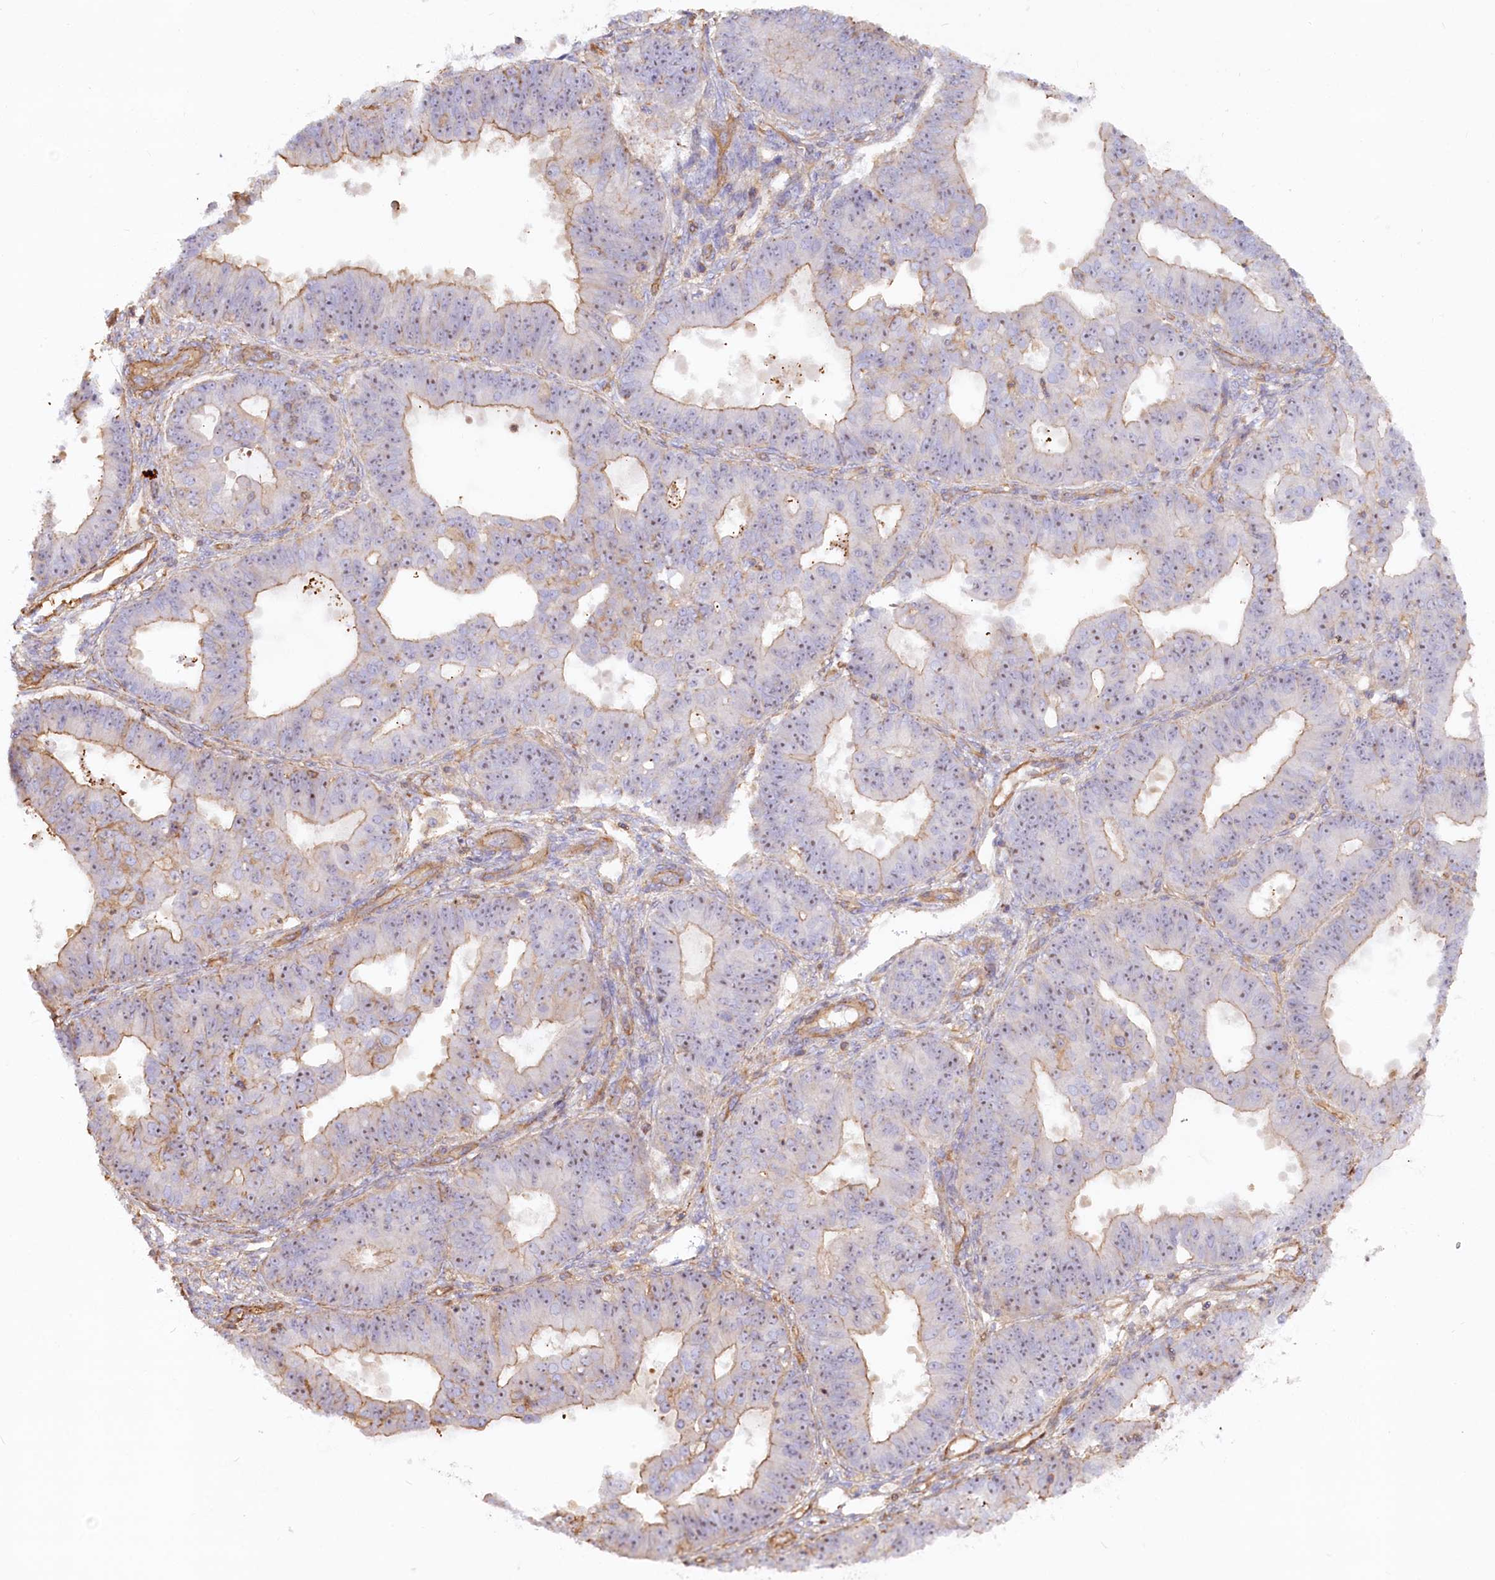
{"staining": {"intensity": "moderate", "quantity": "<25%", "location": "cytoplasmic/membranous"}, "tissue": "ovarian cancer", "cell_type": "Tumor cells", "image_type": "cancer", "snomed": [{"axis": "morphology", "description": "Carcinoma, endometroid"}, {"axis": "topography", "description": "Appendix"}, {"axis": "topography", "description": "Ovary"}], "caption": "The photomicrograph exhibits a brown stain indicating the presence of a protein in the cytoplasmic/membranous of tumor cells in endometroid carcinoma (ovarian).", "gene": "WDR36", "patient": {"sex": "female", "age": 42}}